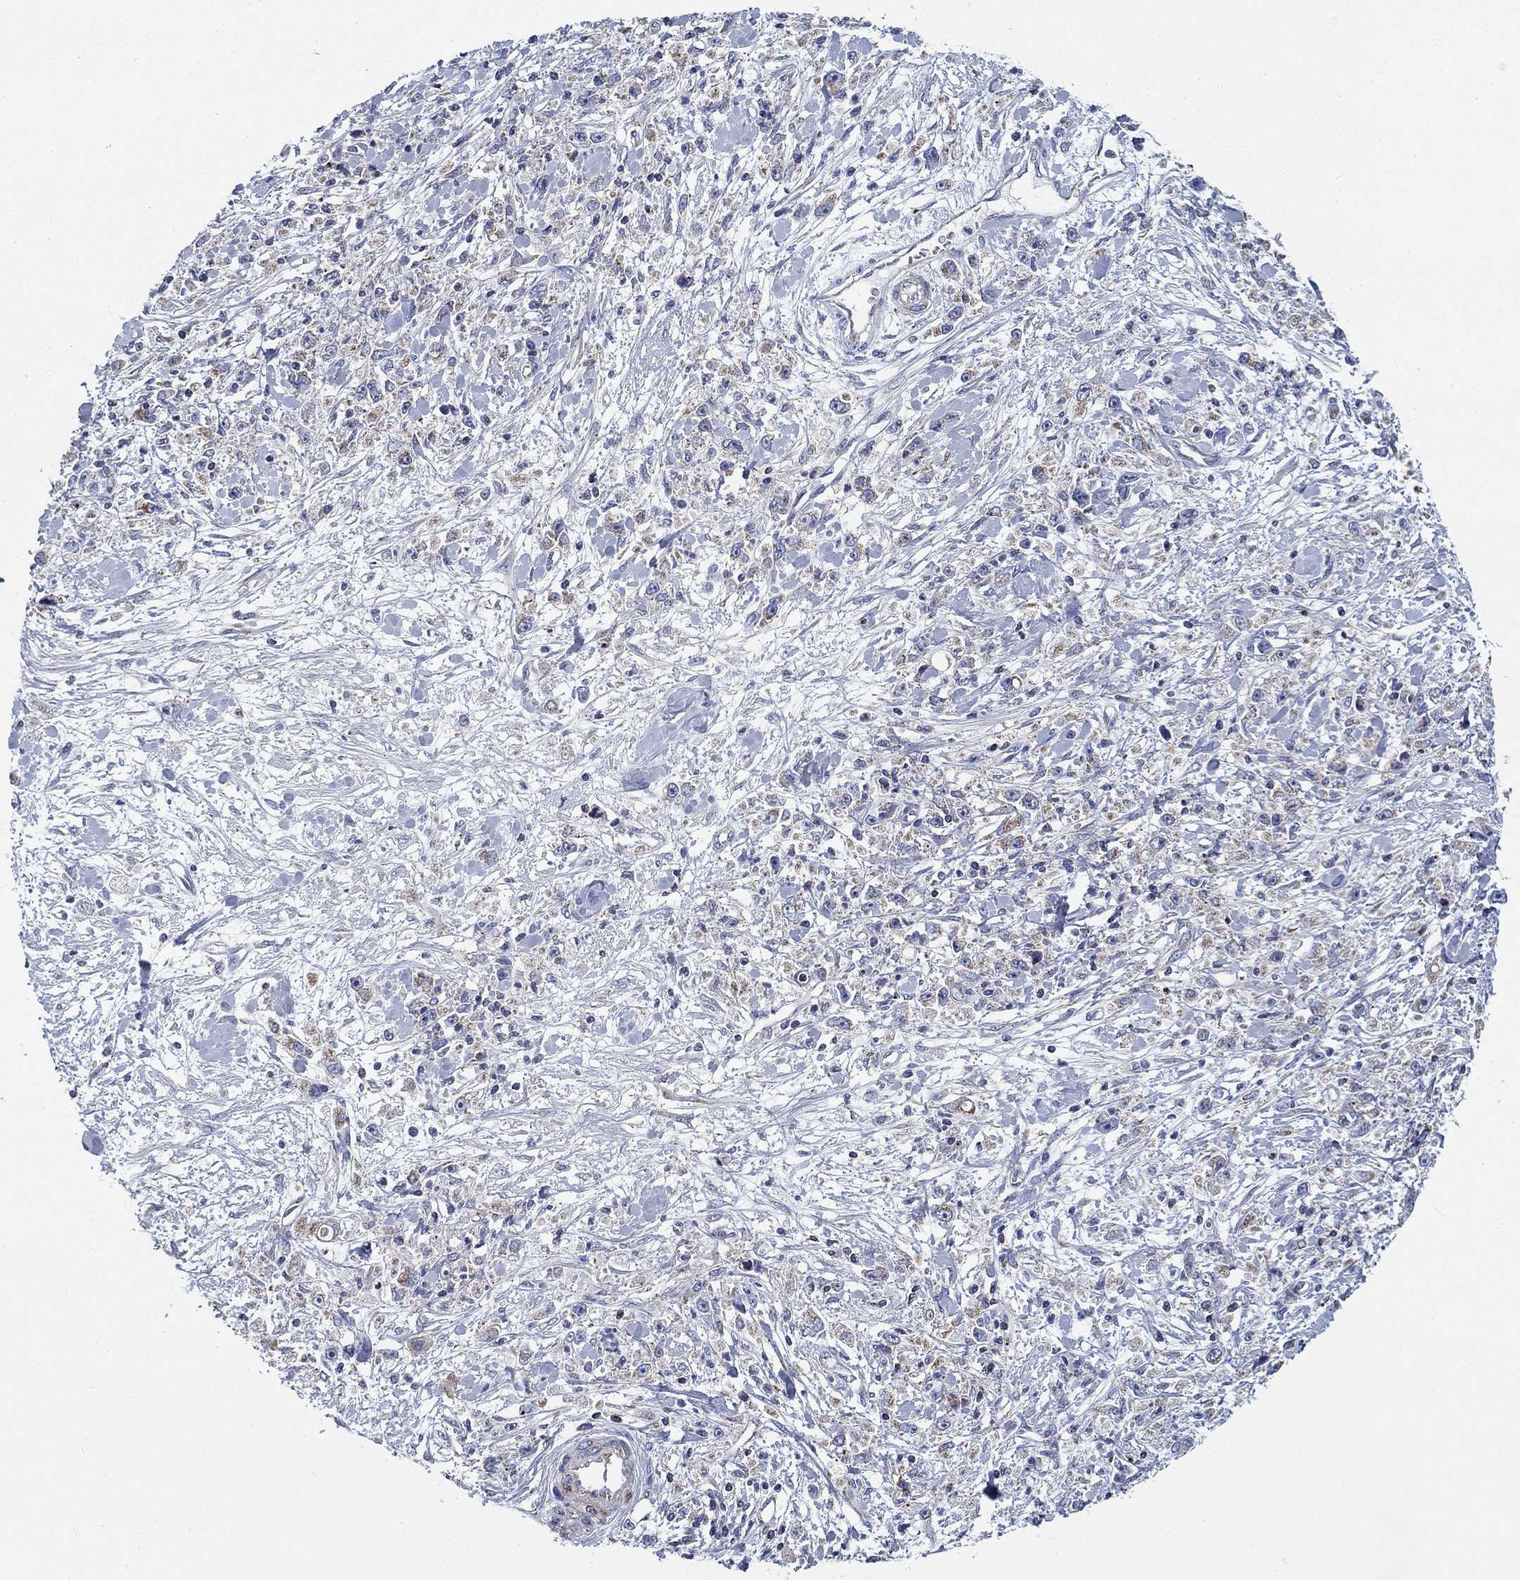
{"staining": {"intensity": "weak", "quantity": "<25%", "location": "cytoplasmic/membranous"}, "tissue": "stomach cancer", "cell_type": "Tumor cells", "image_type": "cancer", "snomed": [{"axis": "morphology", "description": "Adenocarcinoma, NOS"}, {"axis": "topography", "description": "Stomach"}], "caption": "This is an IHC image of stomach cancer (adenocarcinoma). There is no positivity in tumor cells.", "gene": "NACAD", "patient": {"sex": "female", "age": 59}}